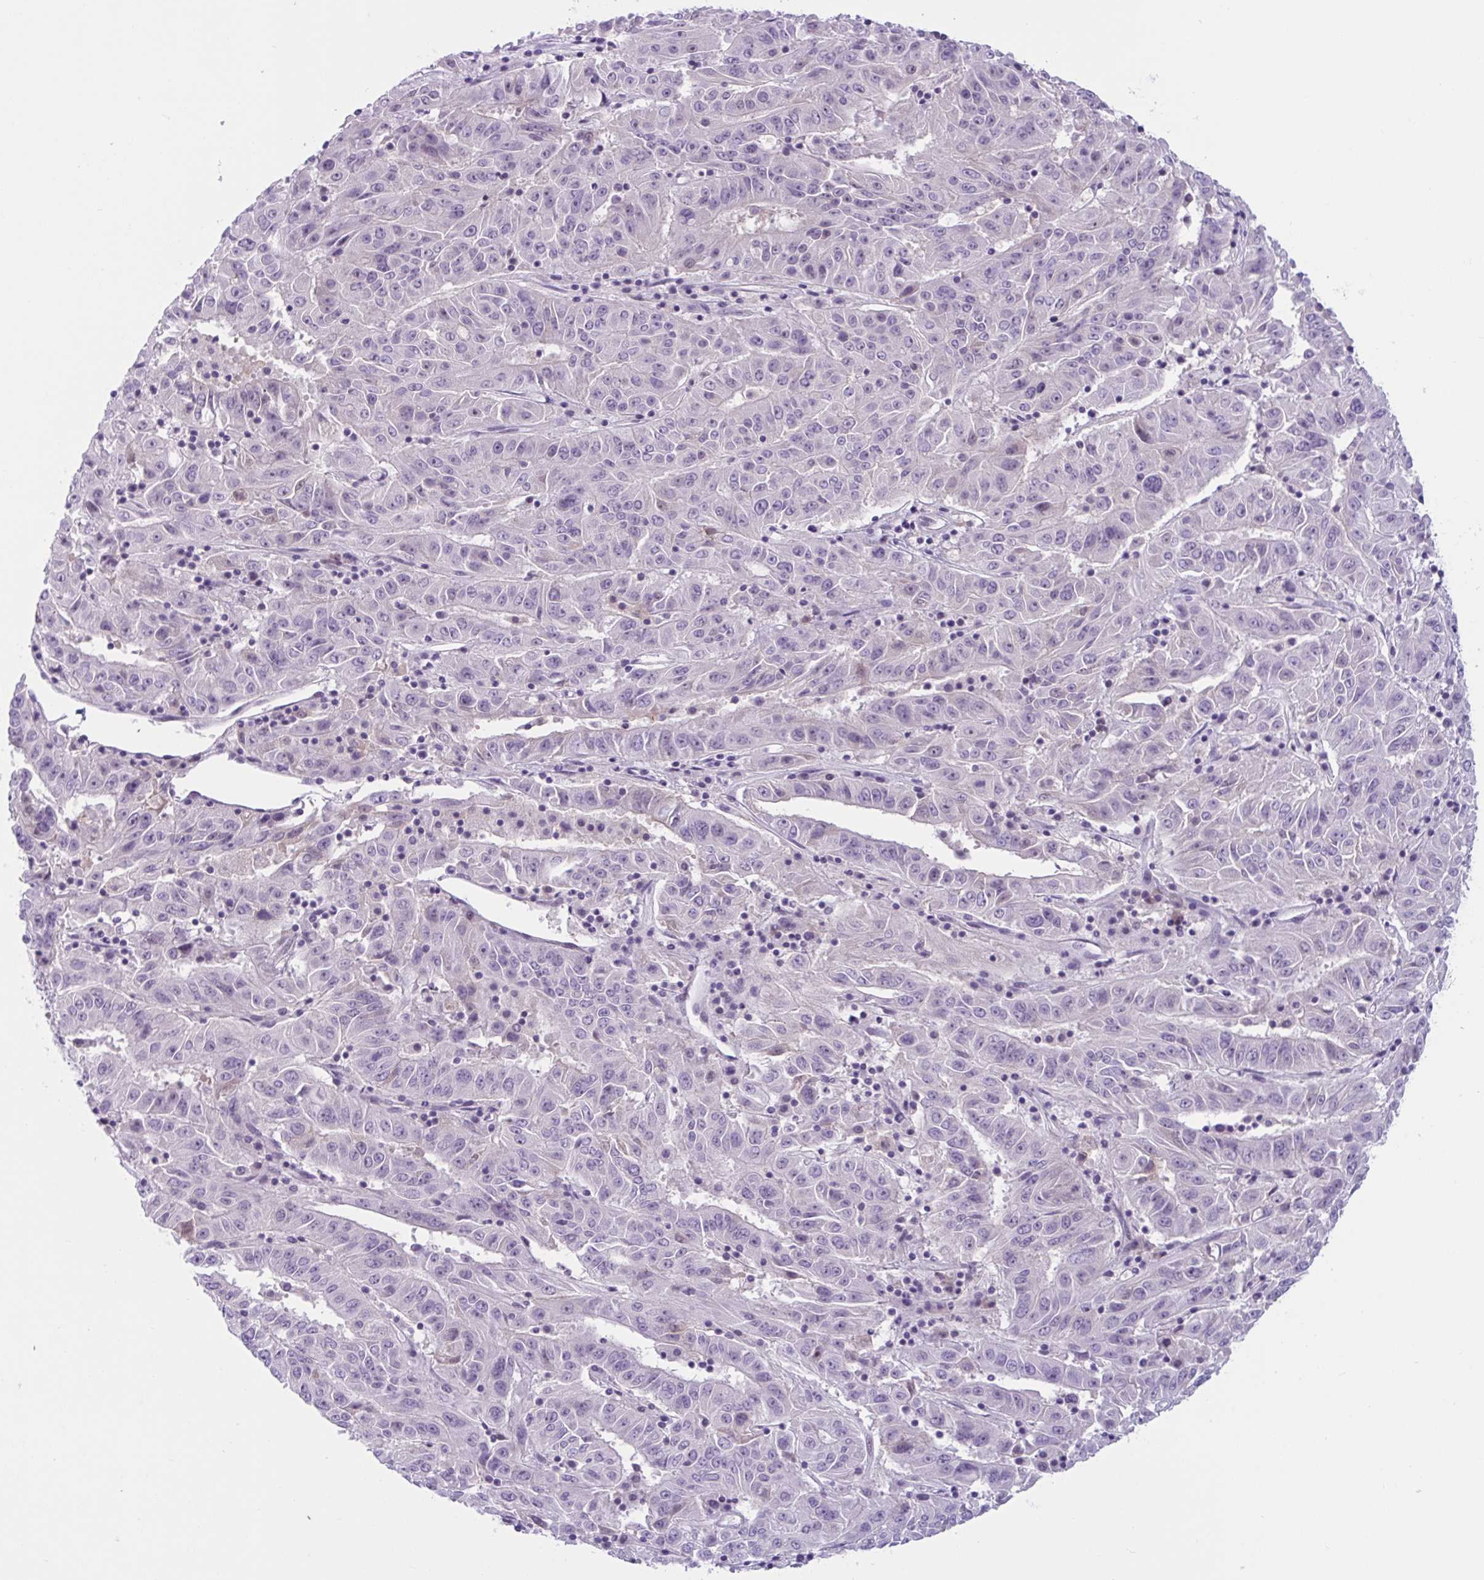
{"staining": {"intensity": "negative", "quantity": "none", "location": "none"}, "tissue": "pancreatic cancer", "cell_type": "Tumor cells", "image_type": "cancer", "snomed": [{"axis": "morphology", "description": "Adenocarcinoma, NOS"}, {"axis": "topography", "description": "Pancreas"}], "caption": "Tumor cells are negative for brown protein staining in adenocarcinoma (pancreatic).", "gene": "WNT9B", "patient": {"sex": "male", "age": 63}}